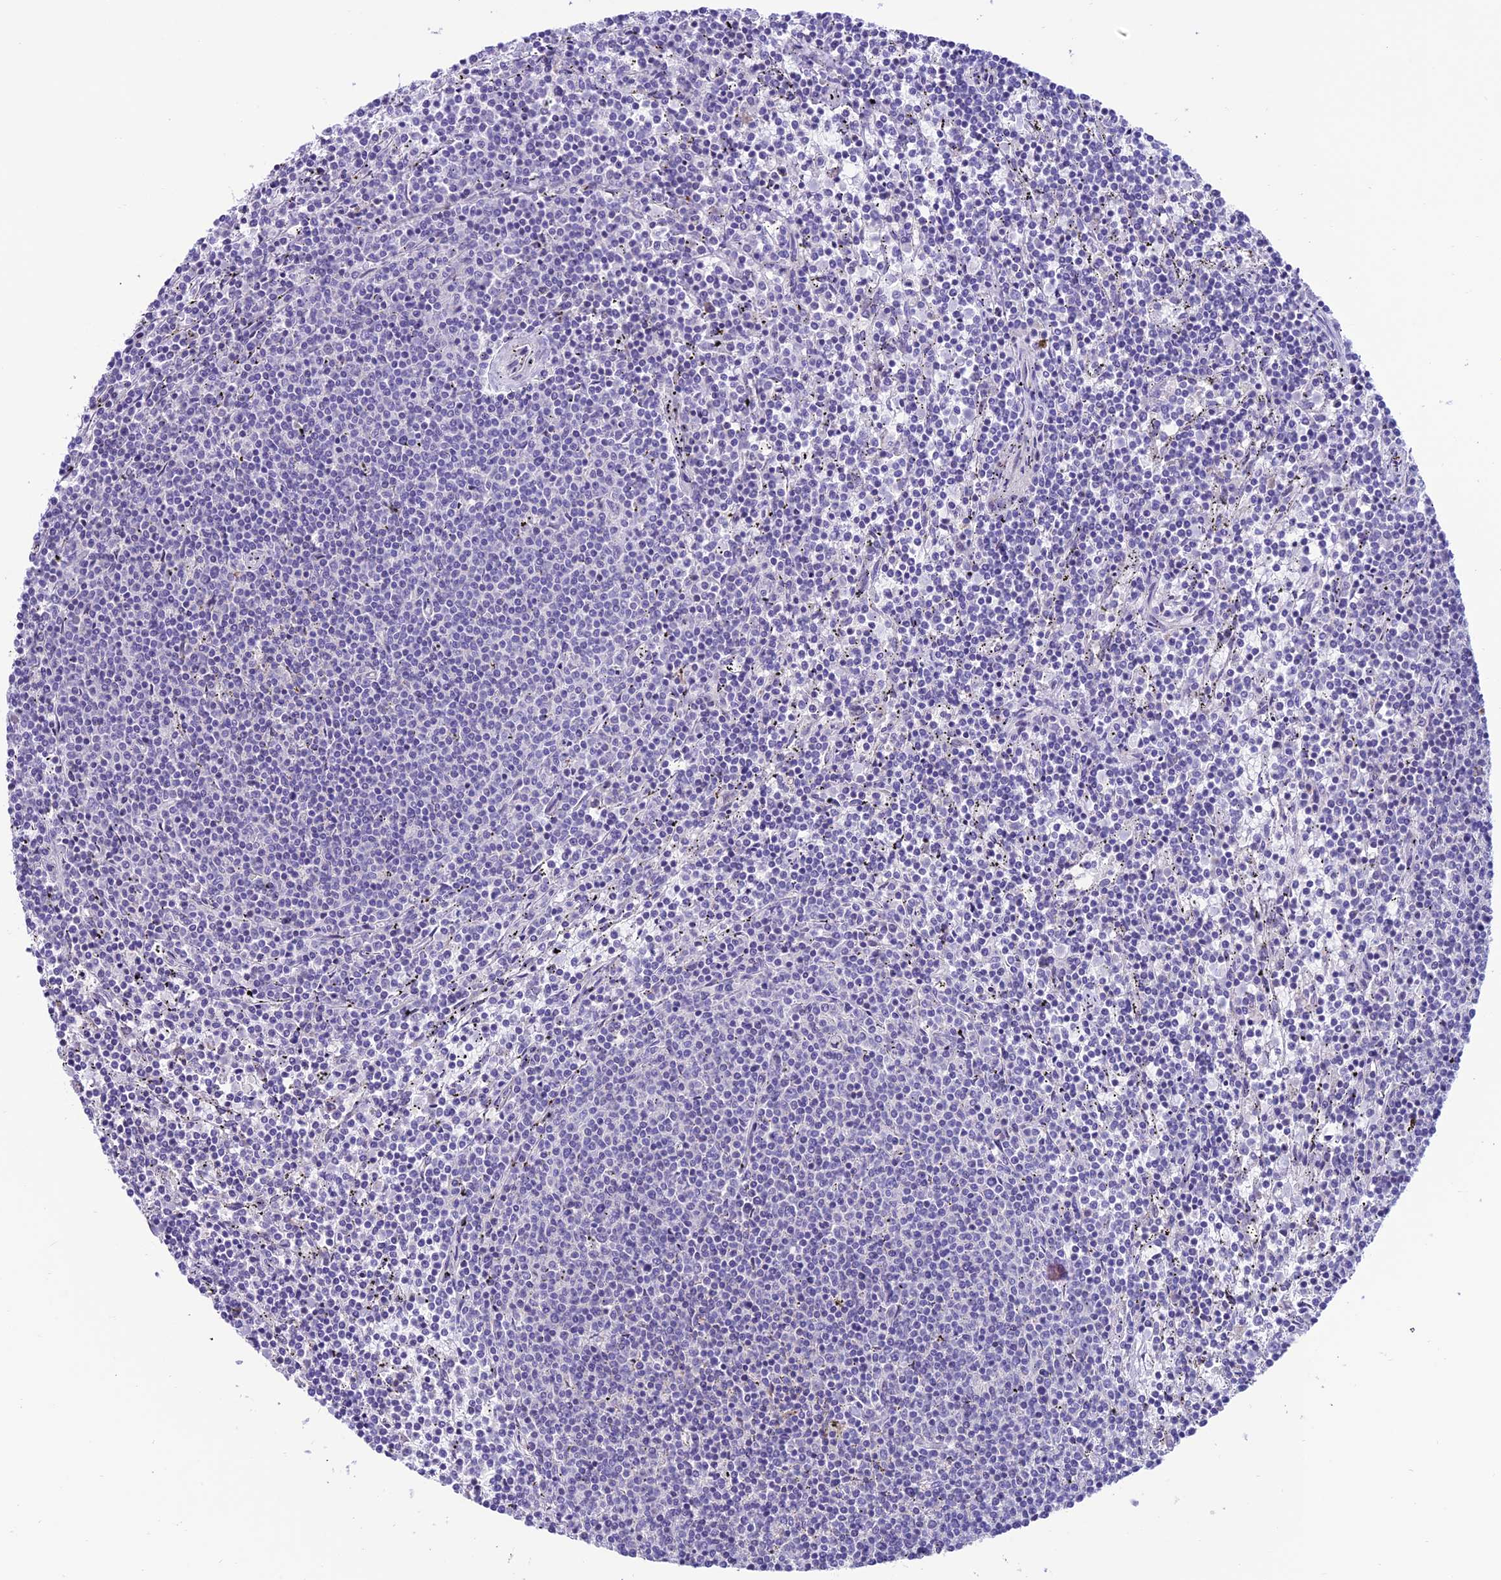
{"staining": {"intensity": "negative", "quantity": "none", "location": "none"}, "tissue": "lymphoma", "cell_type": "Tumor cells", "image_type": "cancer", "snomed": [{"axis": "morphology", "description": "Malignant lymphoma, non-Hodgkin's type, Low grade"}, {"axis": "topography", "description": "Spleen"}], "caption": "A micrograph of human lymphoma is negative for staining in tumor cells.", "gene": "SLC10A1", "patient": {"sex": "female", "age": 50}}